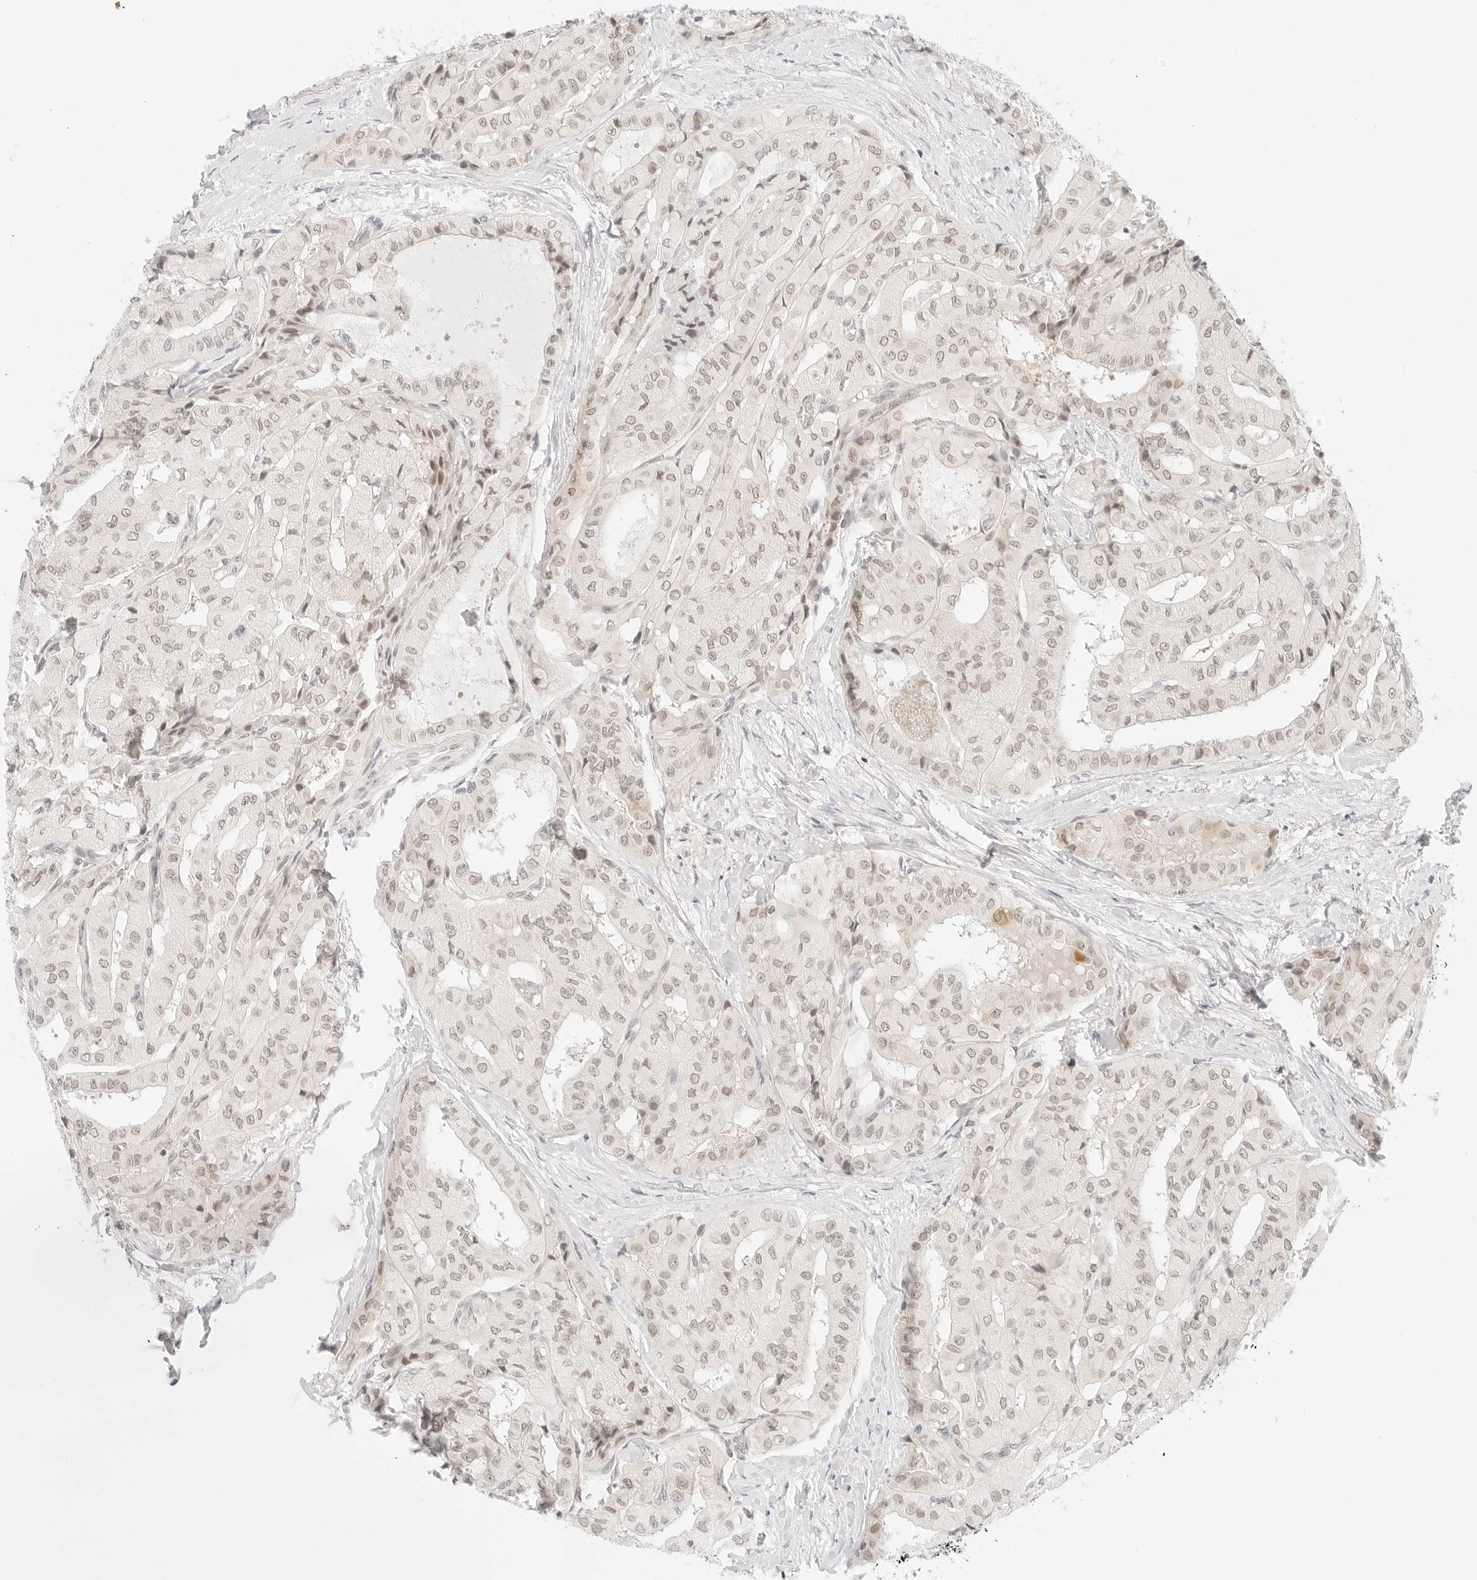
{"staining": {"intensity": "weak", "quantity": "<25%", "location": "nuclear"}, "tissue": "thyroid cancer", "cell_type": "Tumor cells", "image_type": "cancer", "snomed": [{"axis": "morphology", "description": "Papillary adenocarcinoma, NOS"}, {"axis": "topography", "description": "Thyroid gland"}], "caption": "The immunohistochemistry histopathology image has no significant positivity in tumor cells of thyroid cancer (papillary adenocarcinoma) tissue.", "gene": "POLR3C", "patient": {"sex": "female", "age": 59}}